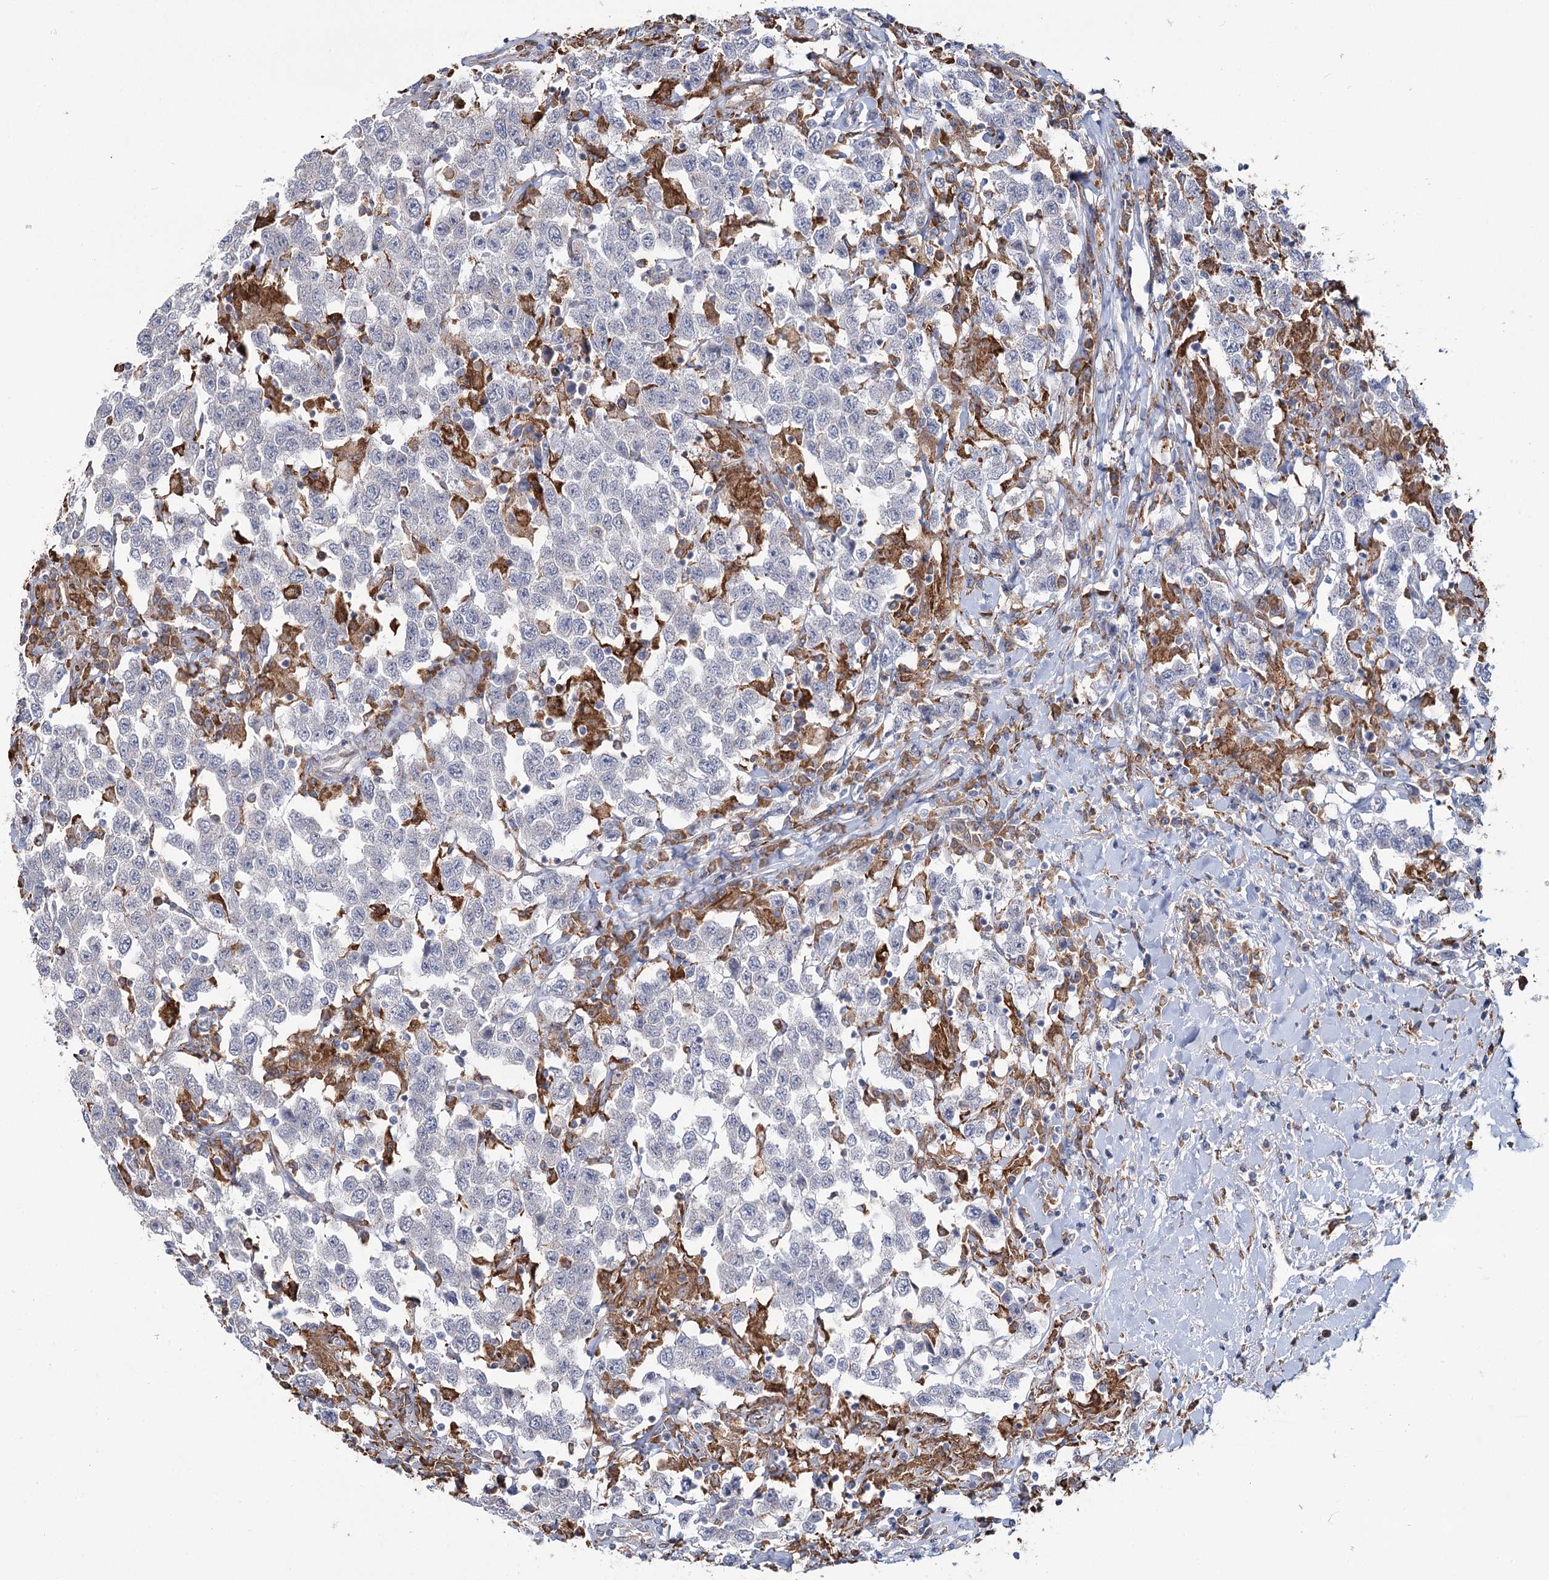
{"staining": {"intensity": "negative", "quantity": "none", "location": "none"}, "tissue": "testis cancer", "cell_type": "Tumor cells", "image_type": "cancer", "snomed": [{"axis": "morphology", "description": "Seminoma, NOS"}, {"axis": "topography", "description": "Testis"}], "caption": "The micrograph shows no significant positivity in tumor cells of testis cancer.", "gene": "ZCCHC9", "patient": {"sex": "male", "age": 41}}